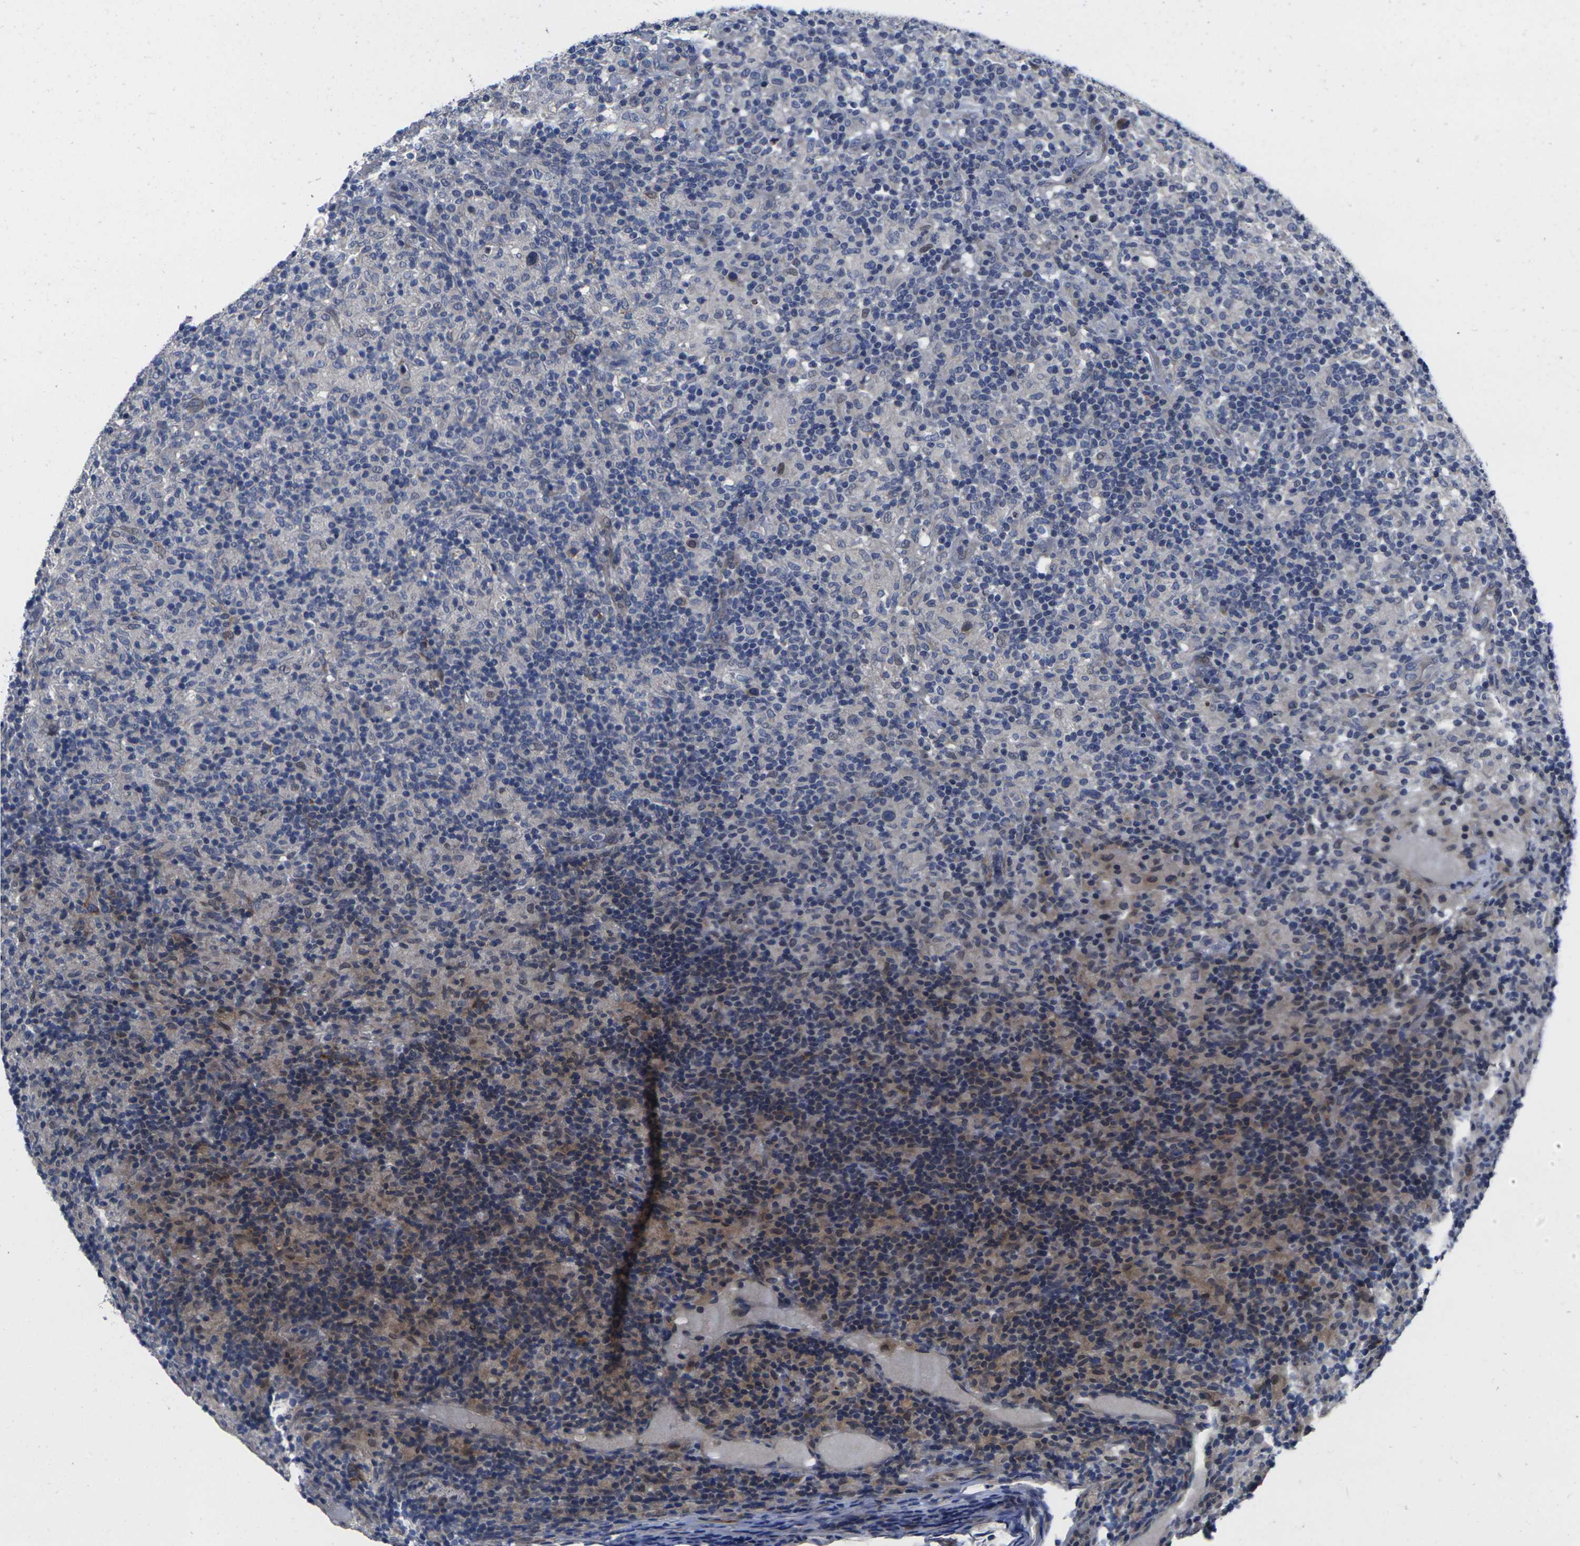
{"staining": {"intensity": "negative", "quantity": "none", "location": "none"}, "tissue": "lymphoma", "cell_type": "Tumor cells", "image_type": "cancer", "snomed": [{"axis": "morphology", "description": "Hodgkin's disease, NOS"}, {"axis": "topography", "description": "Lymph node"}], "caption": "Tumor cells show no significant protein positivity in Hodgkin's disease.", "gene": "CYP2C8", "patient": {"sex": "male", "age": 70}}